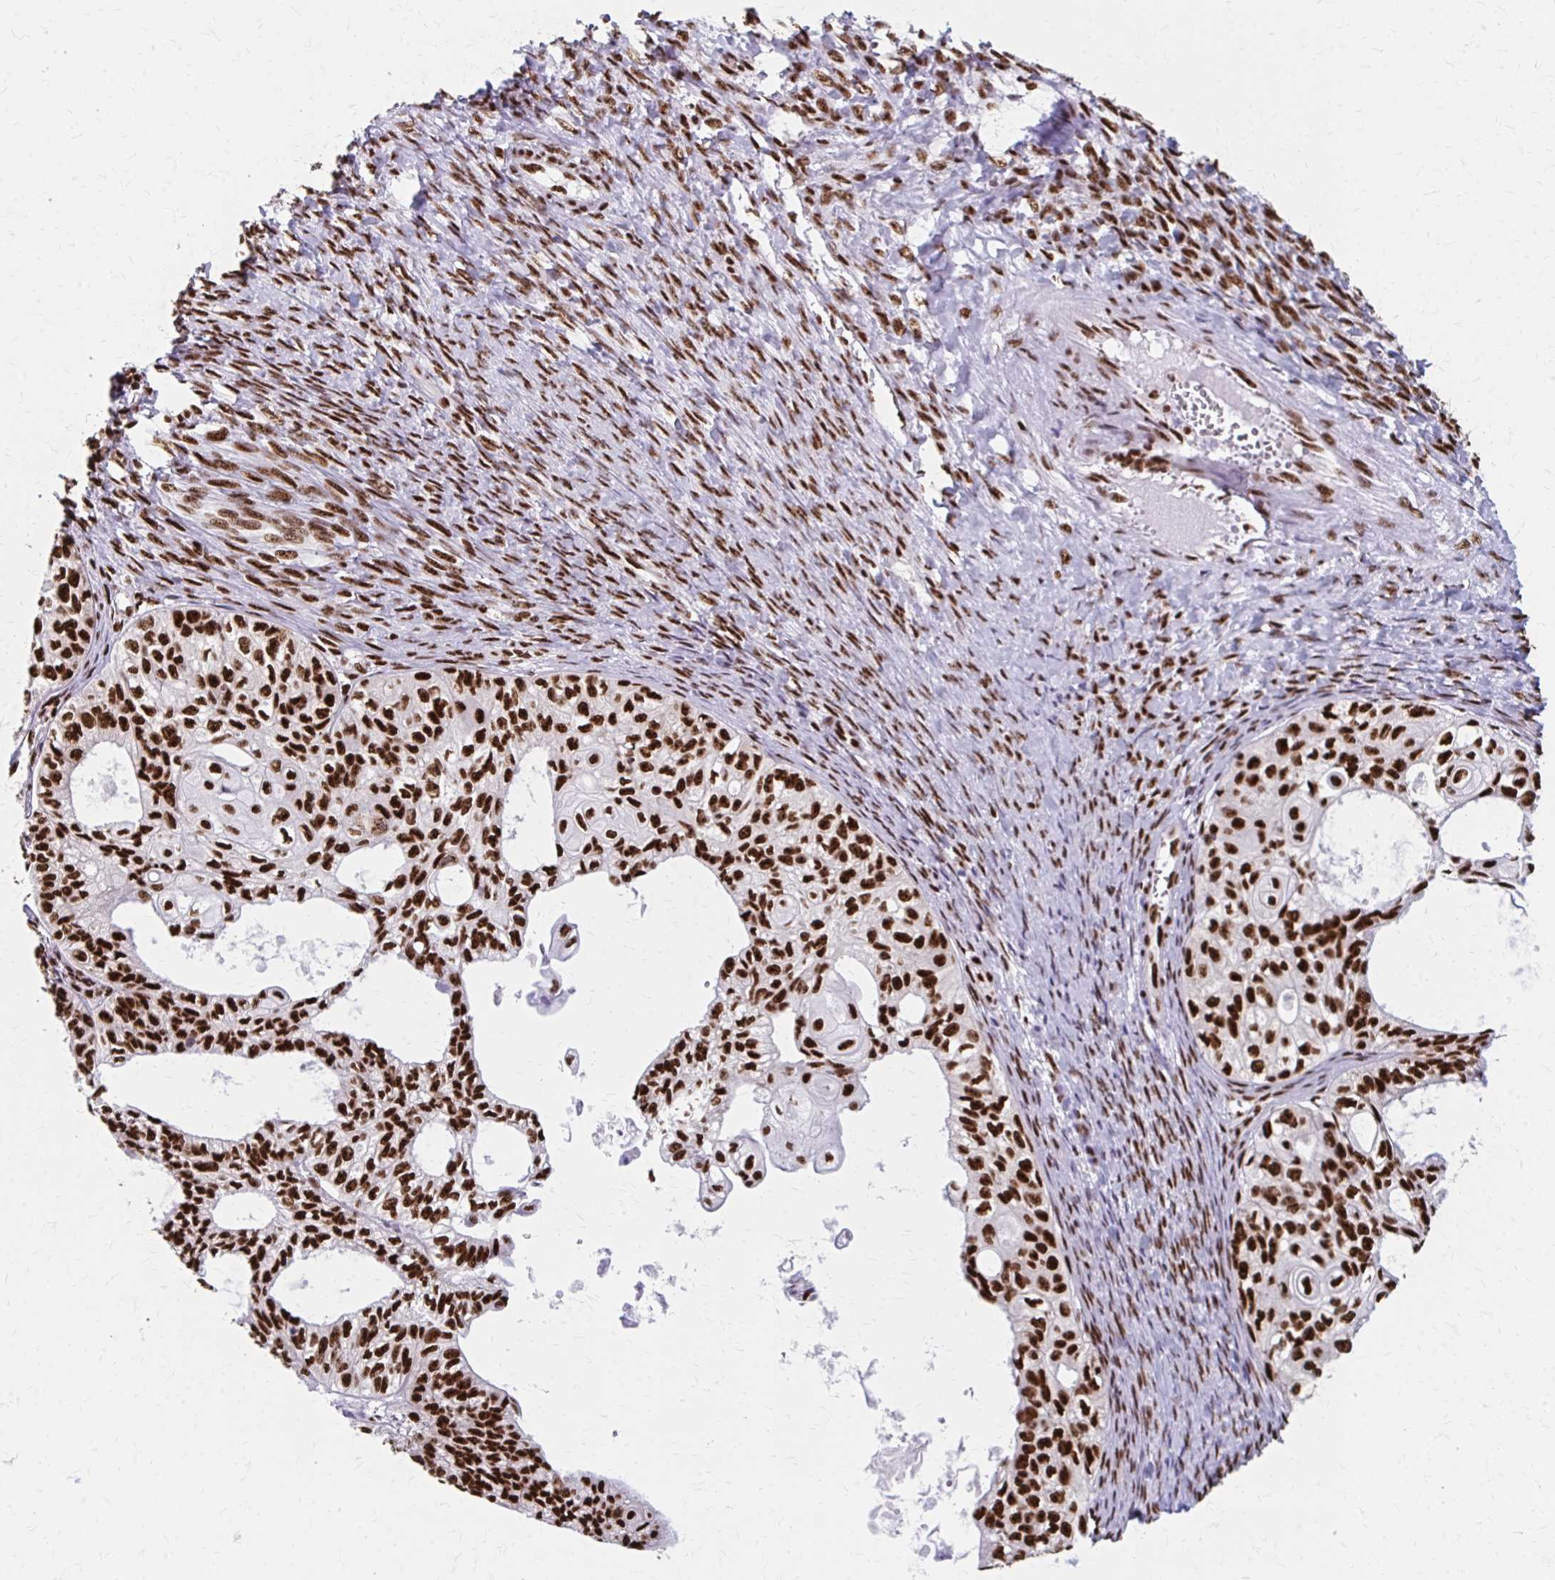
{"staining": {"intensity": "strong", "quantity": ">75%", "location": "nuclear"}, "tissue": "ovarian cancer", "cell_type": "Tumor cells", "image_type": "cancer", "snomed": [{"axis": "morphology", "description": "Carcinoma, endometroid"}, {"axis": "topography", "description": "Ovary"}], "caption": "IHC of ovarian cancer (endometroid carcinoma) displays high levels of strong nuclear expression in approximately >75% of tumor cells.", "gene": "CNKSR3", "patient": {"sex": "female", "age": 64}}